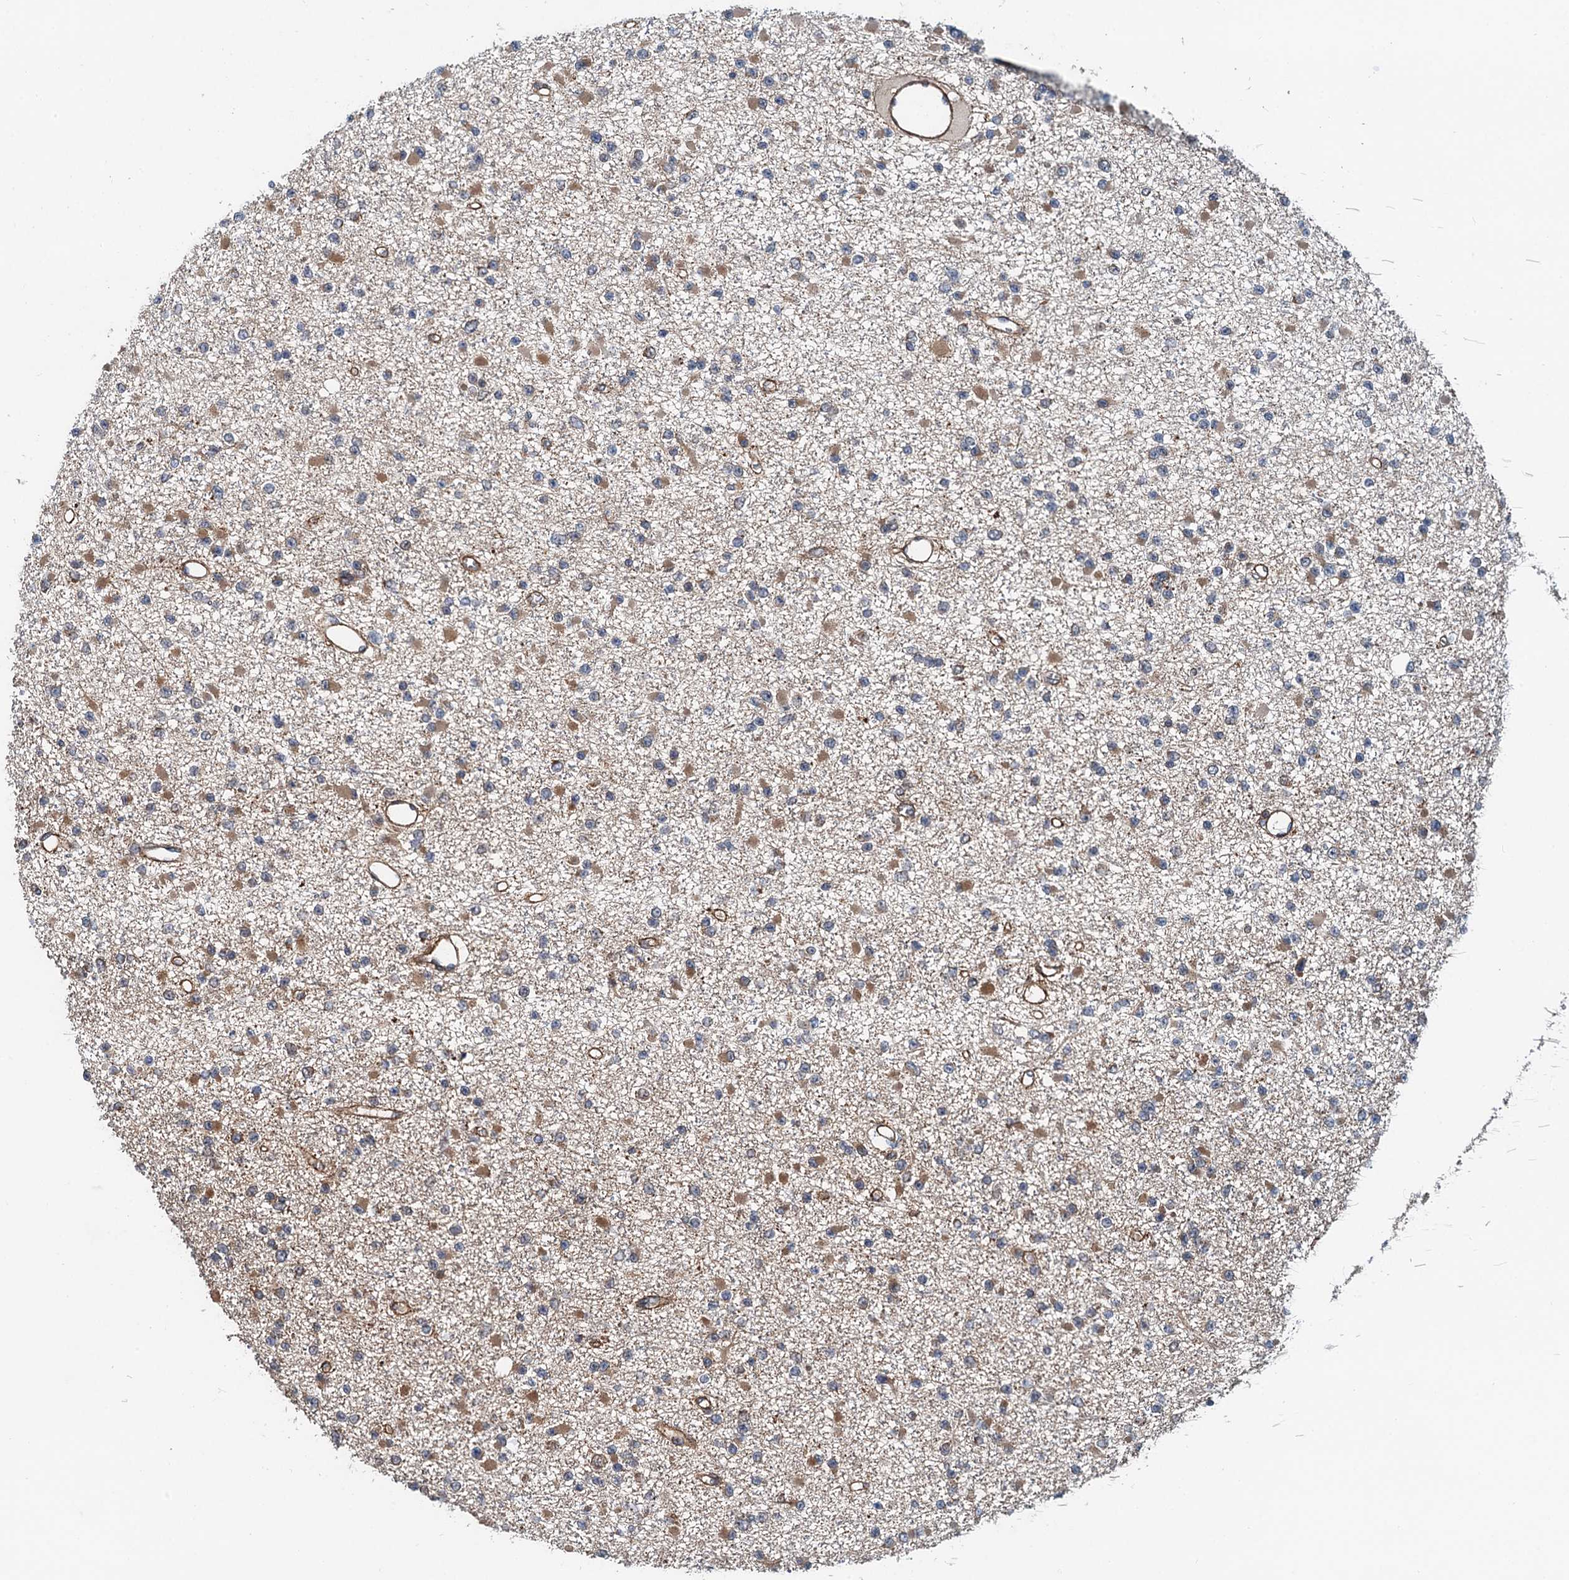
{"staining": {"intensity": "negative", "quantity": "none", "location": "none"}, "tissue": "glioma", "cell_type": "Tumor cells", "image_type": "cancer", "snomed": [{"axis": "morphology", "description": "Glioma, malignant, Low grade"}, {"axis": "topography", "description": "Brain"}], "caption": "There is no significant positivity in tumor cells of glioma.", "gene": "AAGAB", "patient": {"sex": "female", "age": 22}}